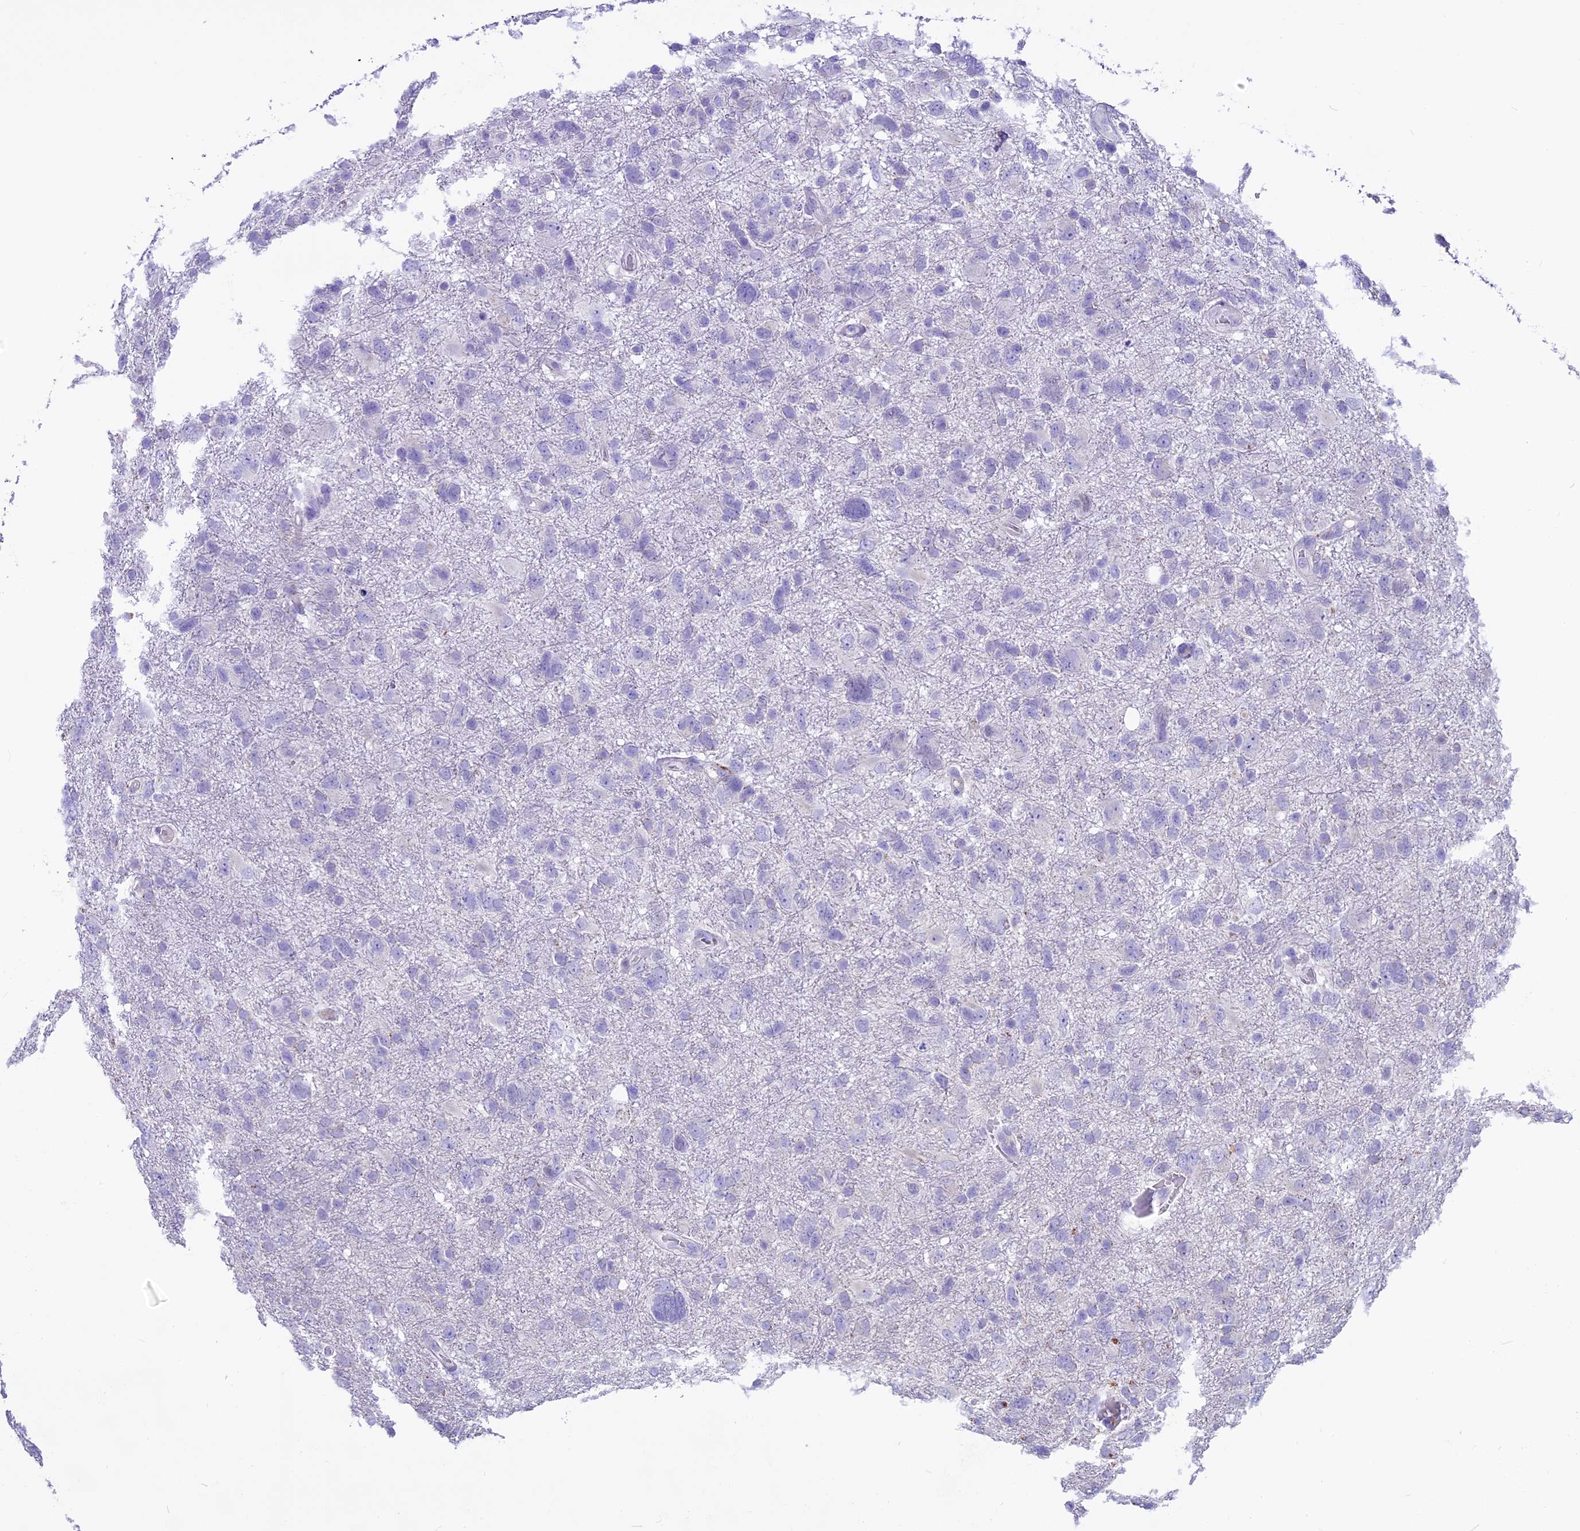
{"staining": {"intensity": "negative", "quantity": "none", "location": "none"}, "tissue": "glioma", "cell_type": "Tumor cells", "image_type": "cancer", "snomed": [{"axis": "morphology", "description": "Glioma, malignant, High grade"}, {"axis": "topography", "description": "Brain"}], "caption": "Malignant glioma (high-grade) stained for a protein using immunohistochemistry (IHC) exhibits no staining tumor cells.", "gene": "THRSP", "patient": {"sex": "male", "age": 61}}